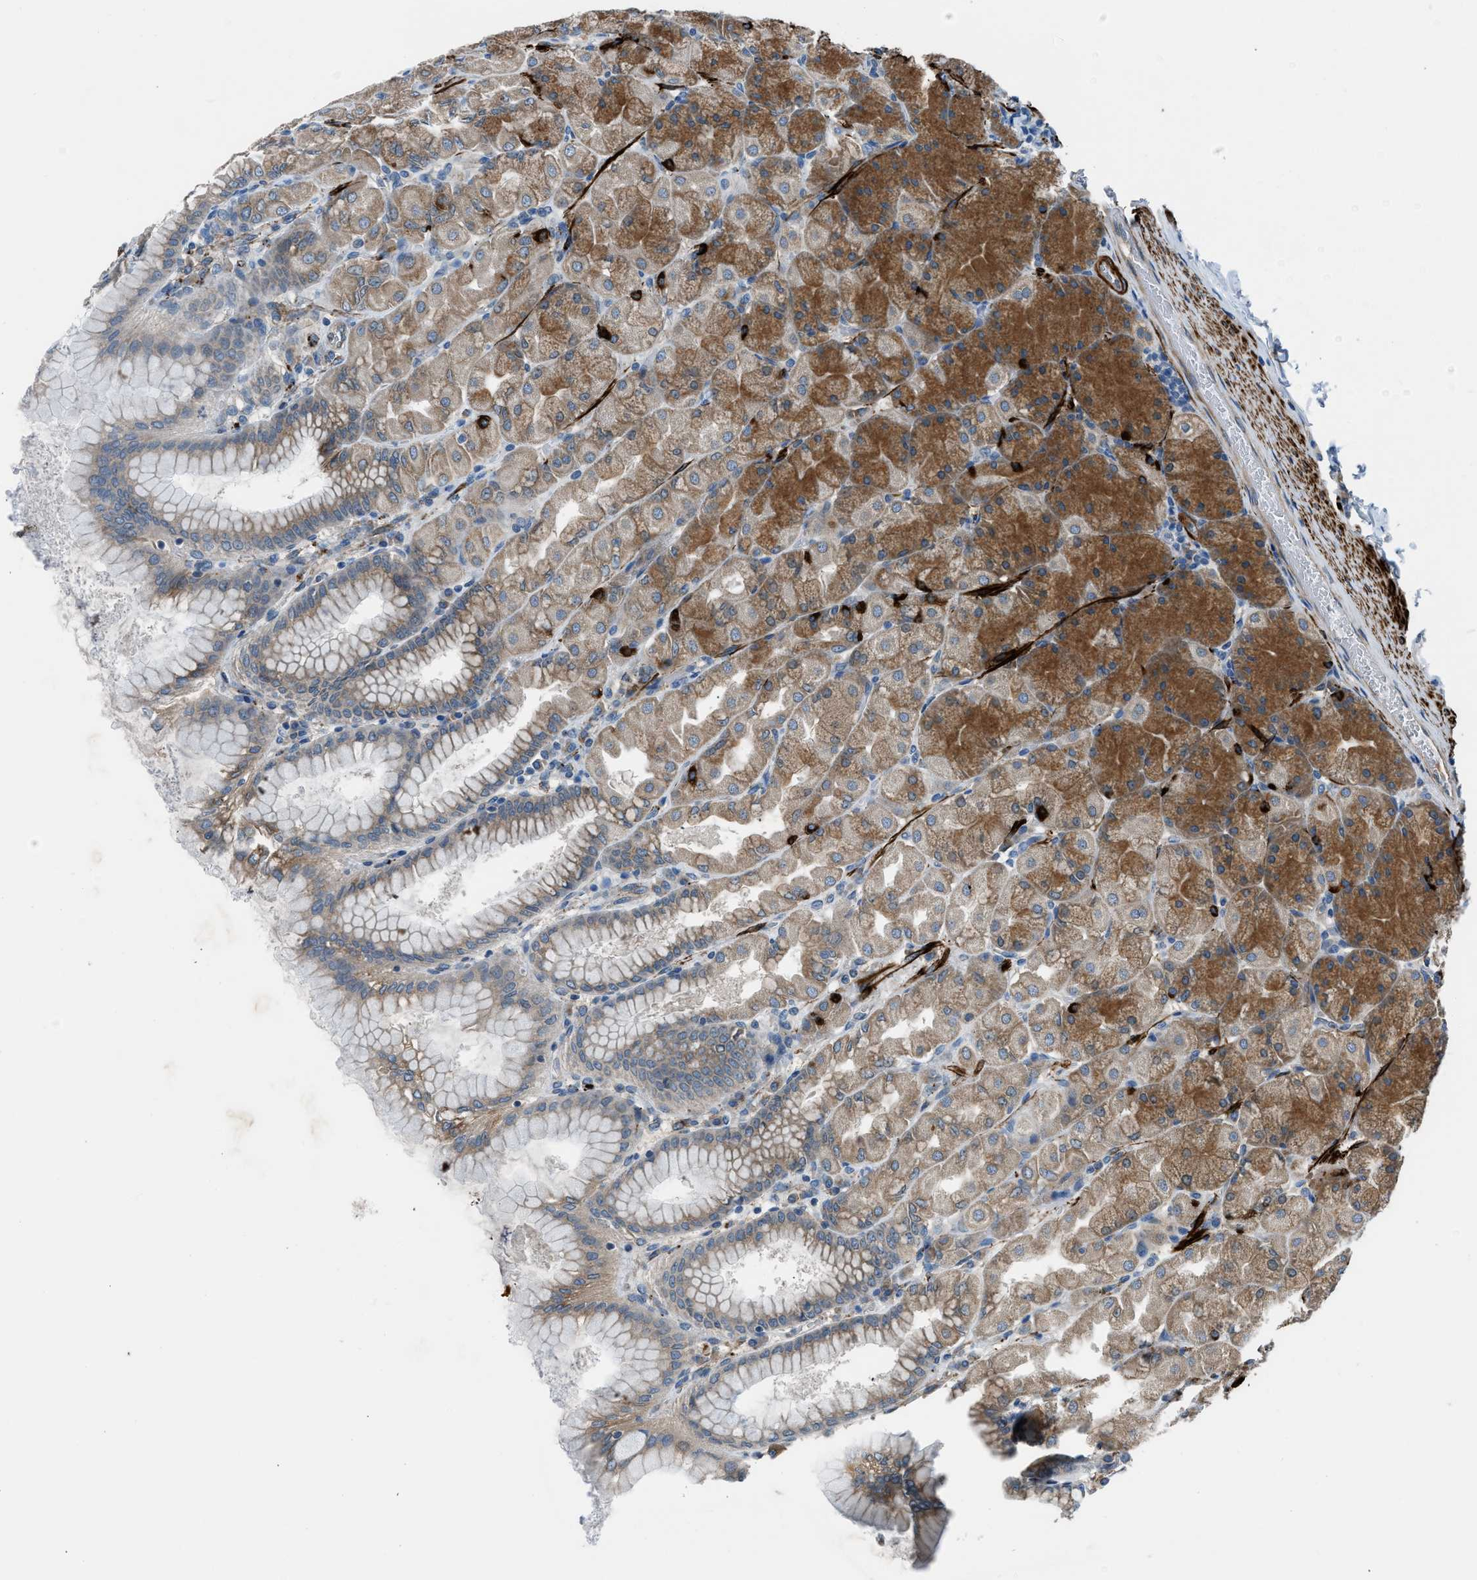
{"staining": {"intensity": "moderate", "quantity": ">75%", "location": "cytoplasmic/membranous"}, "tissue": "stomach", "cell_type": "Glandular cells", "image_type": "normal", "snomed": [{"axis": "morphology", "description": "Normal tissue, NOS"}, {"axis": "topography", "description": "Stomach, upper"}], "caption": "A histopathology image showing moderate cytoplasmic/membranous staining in approximately >75% of glandular cells in normal stomach, as visualized by brown immunohistochemical staining.", "gene": "LMBR1", "patient": {"sex": "female", "age": 56}}